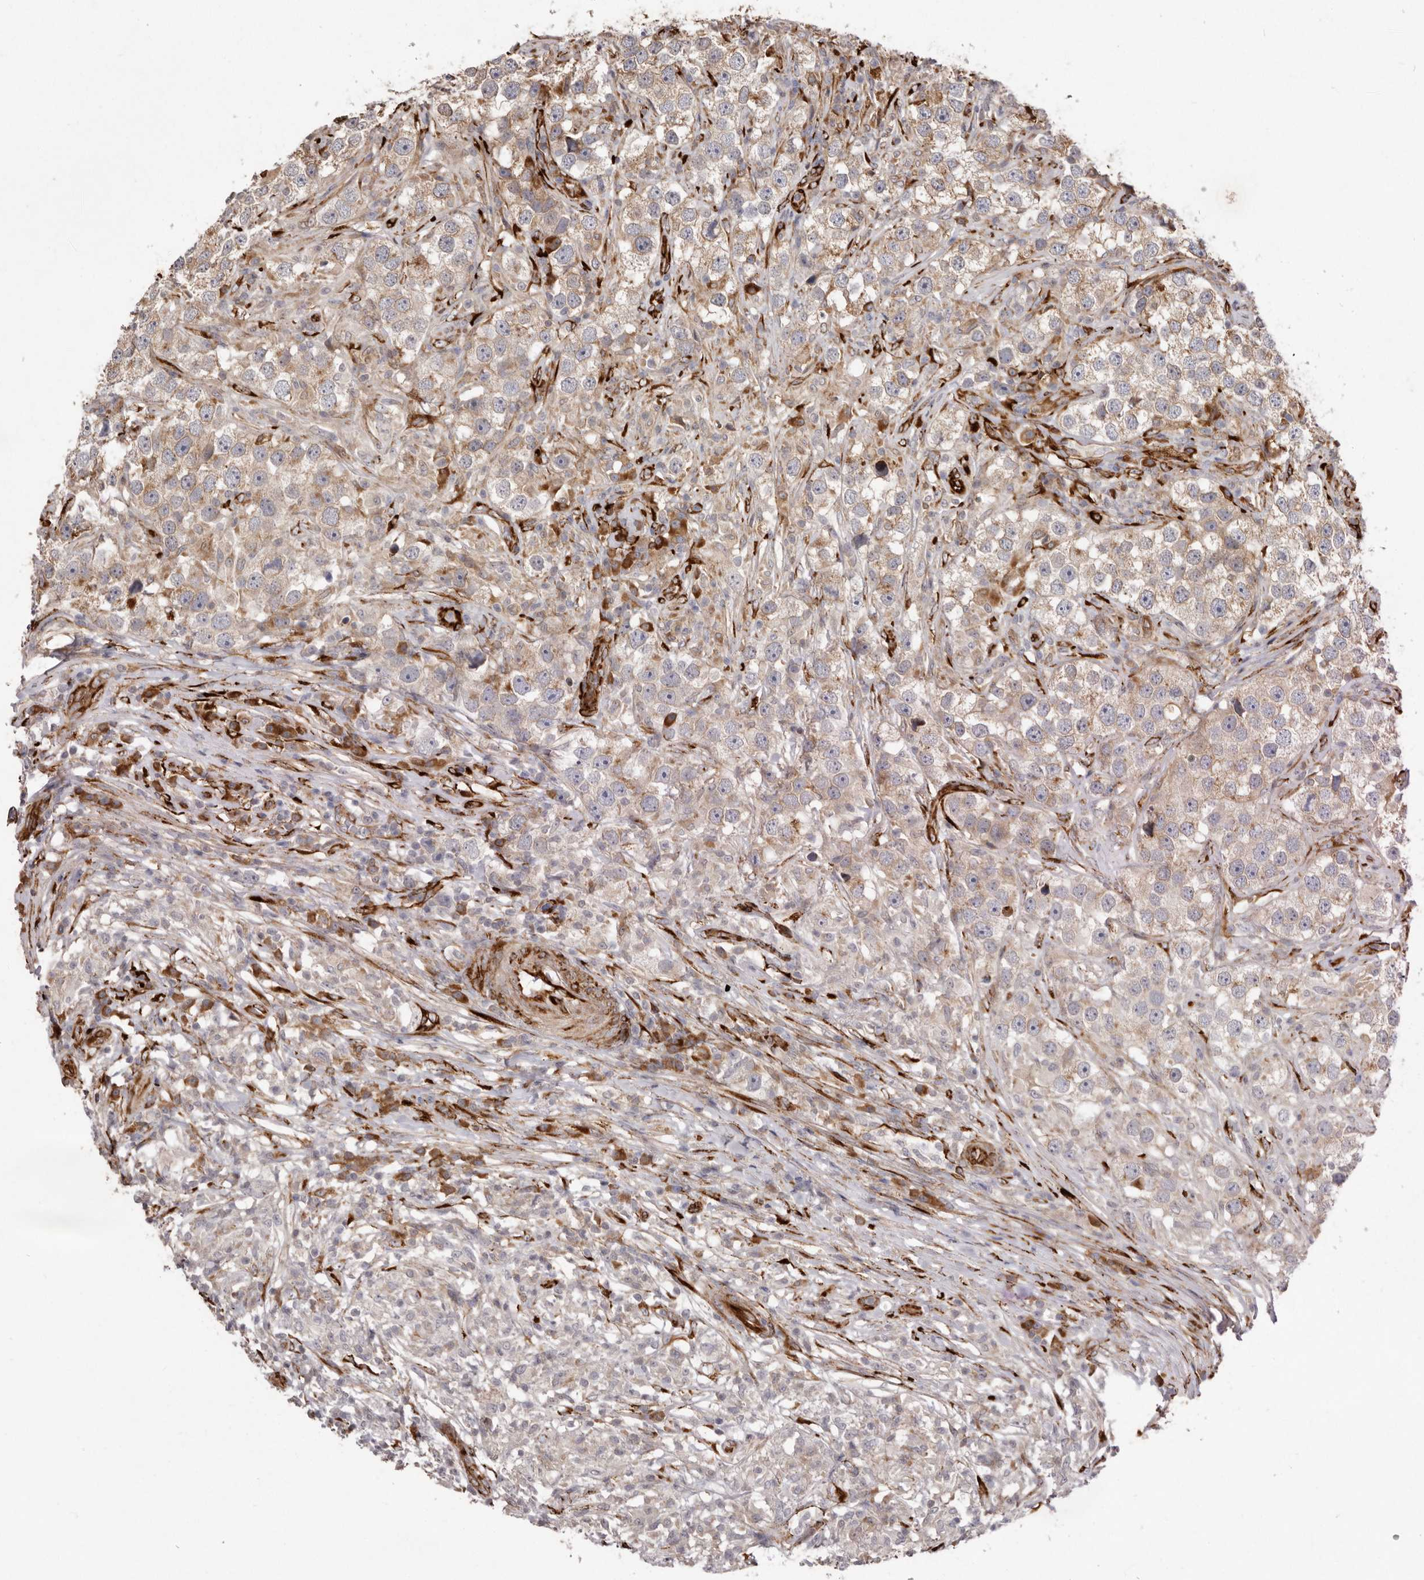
{"staining": {"intensity": "weak", "quantity": ">75%", "location": "cytoplasmic/membranous"}, "tissue": "testis cancer", "cell_type": "Tumor cells", "image_type": "cancer", "snomed": [{"axis": "morphology", "description": "Seminoma, NOS"}, {"axis": "topography", "description": "Testis"}], "caption": "Seminoma (testis) stained for a protein displays weak cytoplasmic/membranous positivity in tumor cells.", "gene": "WDTC1", "patient": {"sex": "male", "age": 49}}